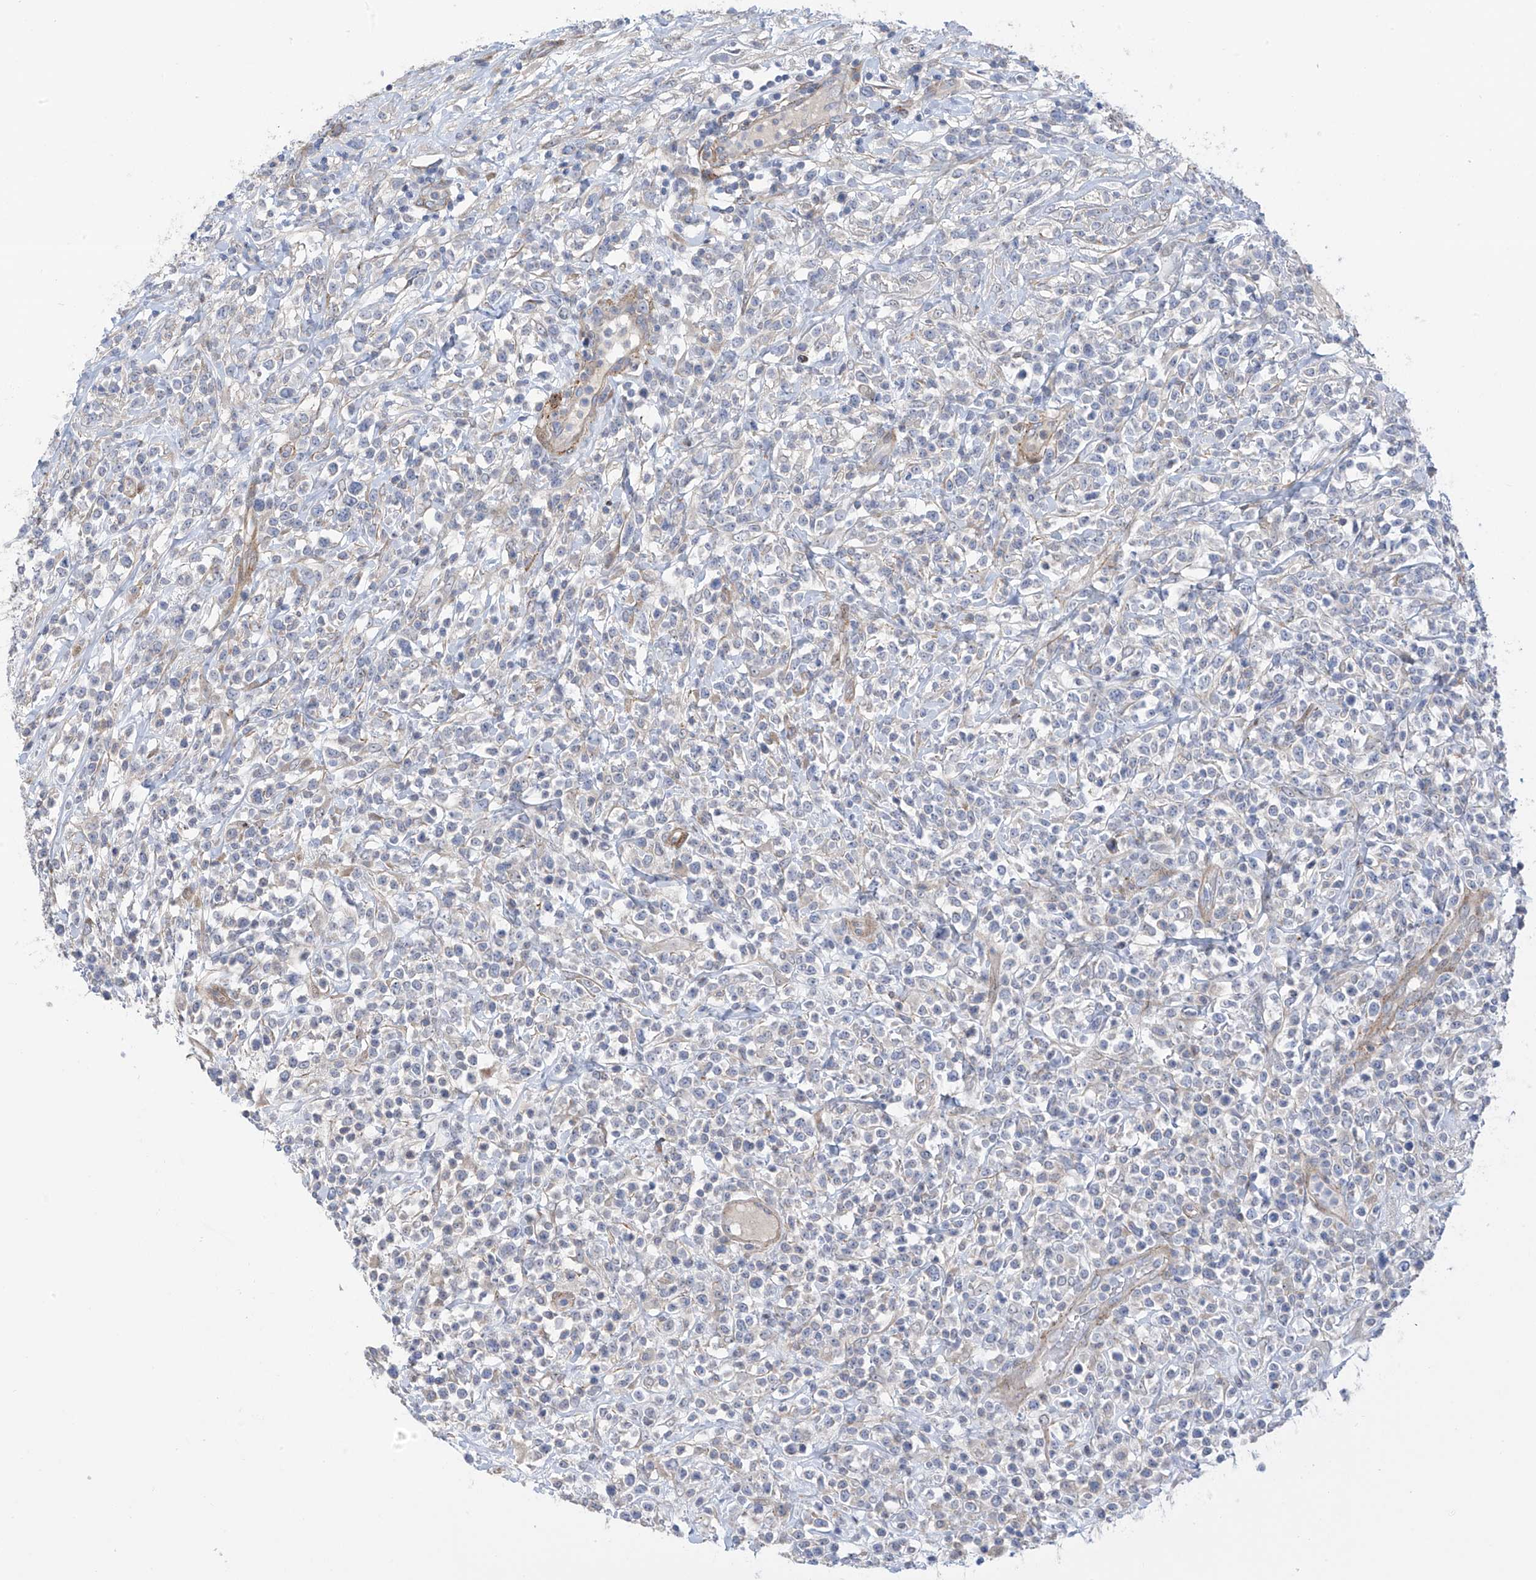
{"staining": {"intensity": "negative", "quantity": "none", "location": "none"}, "tissue": "lymphoma", "cell_type": "Tumor cells", "image_type": "cancer", "snomed": [{"axis": "morphology", "description": "Malignant lymphoma, non-Hodgkin's type, High grade"}, {"axis": "topography", "description": "Colon"}], "caption": "Tumor cells are negative for protein expression in human lymphoma.", "gene": "ZNF641", "patient": {"sex": "female", "age": 53}}